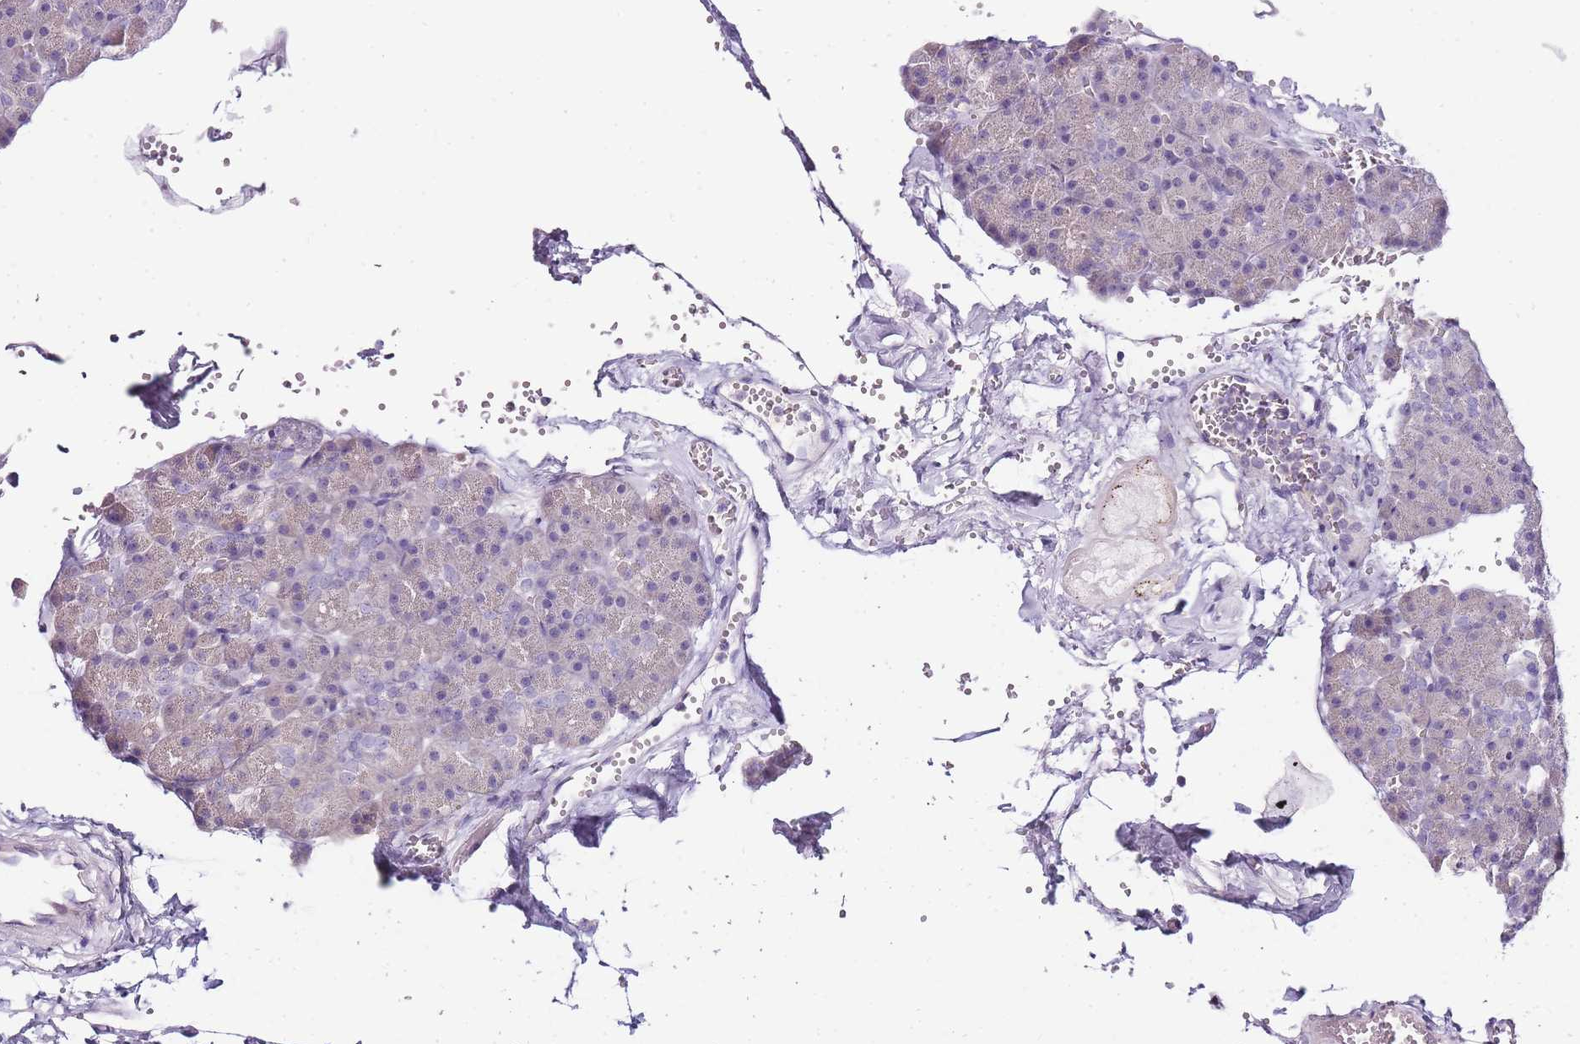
{"staining": {"intensity": "negative", "quantity": "none", "location": "none"}, "tissue": "pancreas", "cell_type": "Exocrine glandular cells", "image_type": "normal", "snomed": [{"axis": "morphology", "description": "Normal tissue, NOS"}, {"axis": "topography", "description": "Pancreas"}], "caption": "Histopathology image shows no significant protein expression in exocrine glandular cells of benign pancreas.", "gene": "ZBP1", "patient": {"sex": "male", "age": 36}}